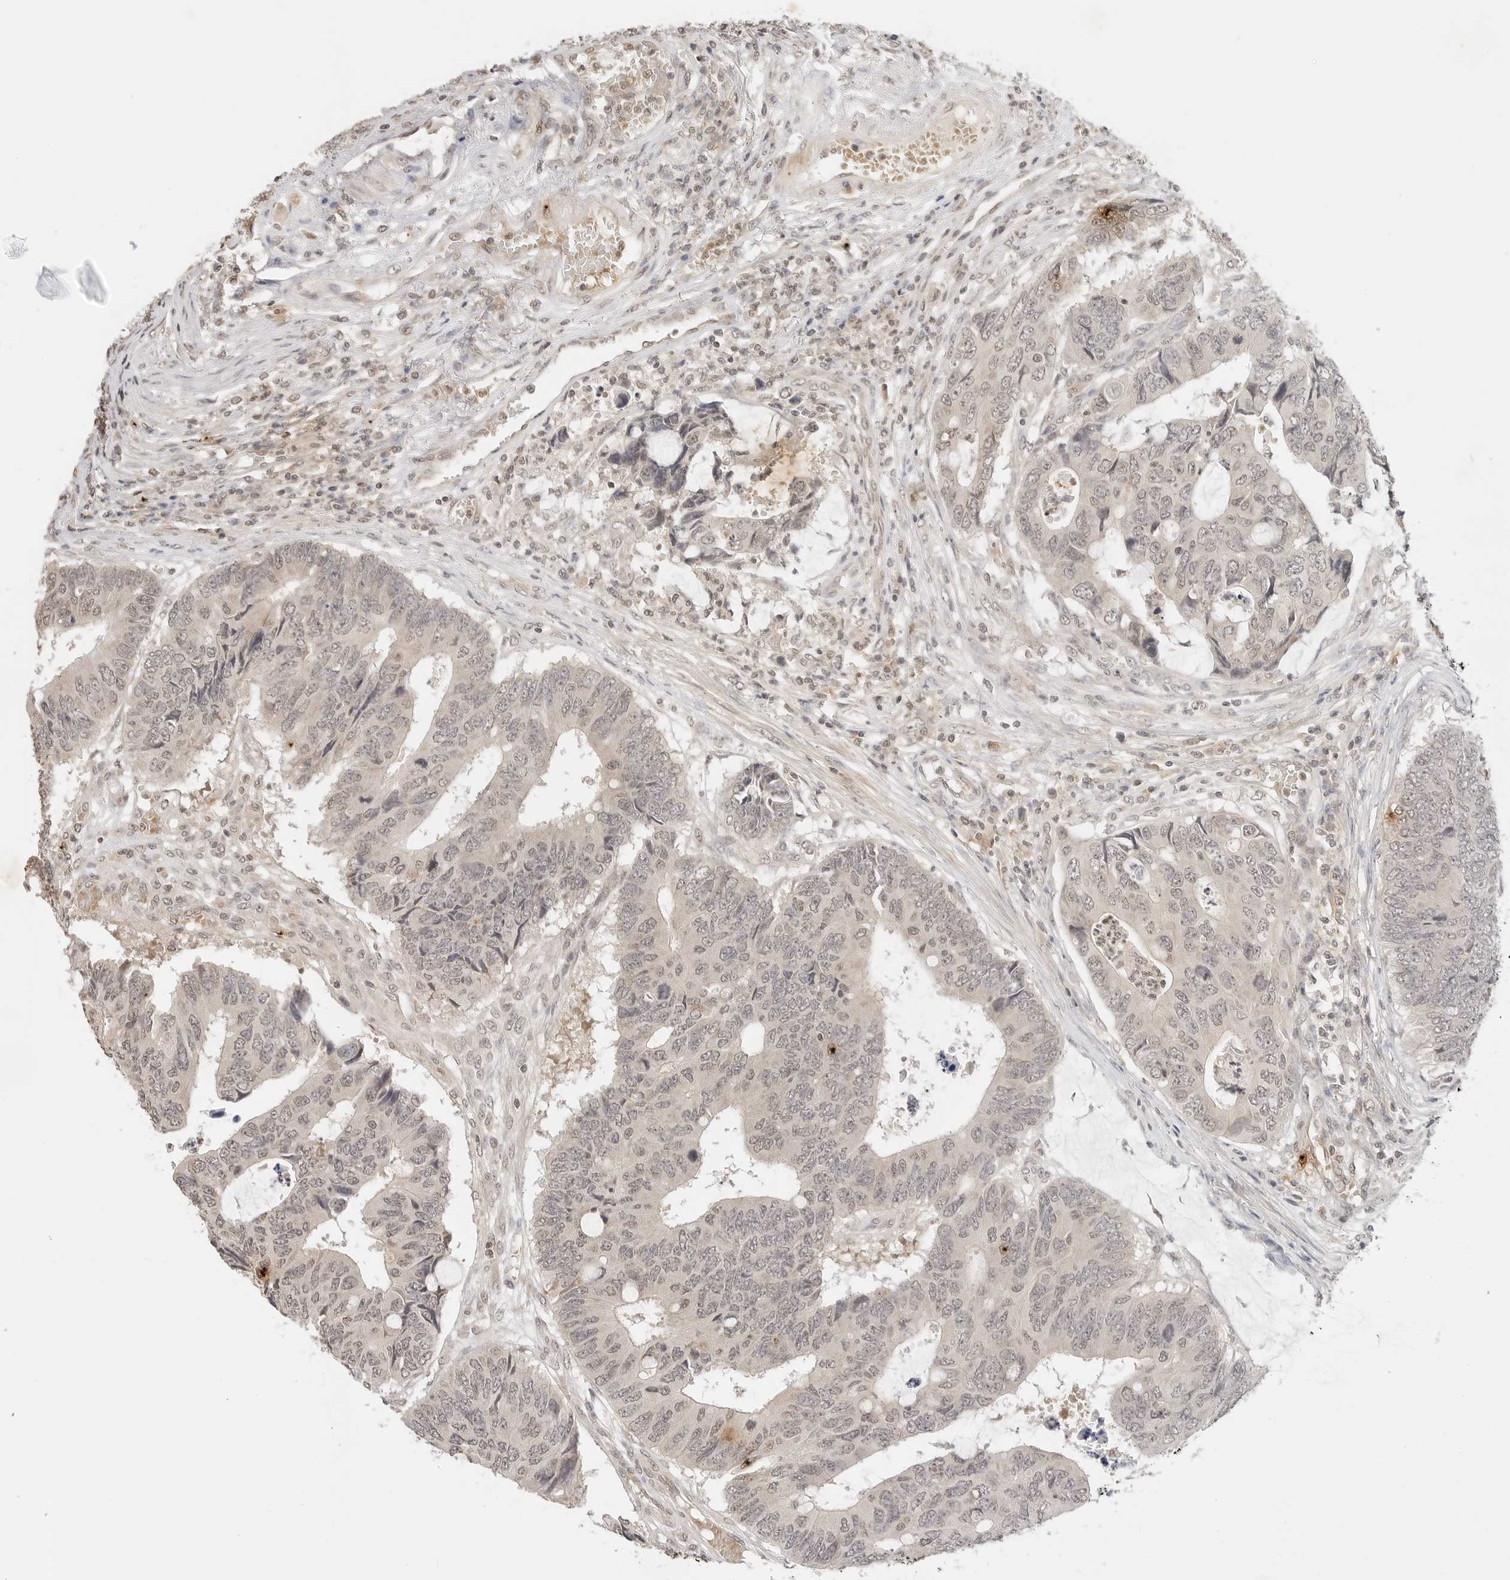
{"staining": {"intensity": "weak", "quantity": "25%-75%", "location": "nuclear"}, "tissue": "colorectal cancer", "cell_type": "Tumor cells", "image_type": "cancer", "snomed": [{"axis": "morphology", "description": "Adenocarcinoma, NOS"}, {"axis": "topography", "description": "Rectum"}], "caption": "Weak nuclear positivity is identified in approximately 25%-75% of tumor cells in colorectal adenocarcinoma.", "gene": "GPR34", "patient": {"sex": "male", "age": 84}}